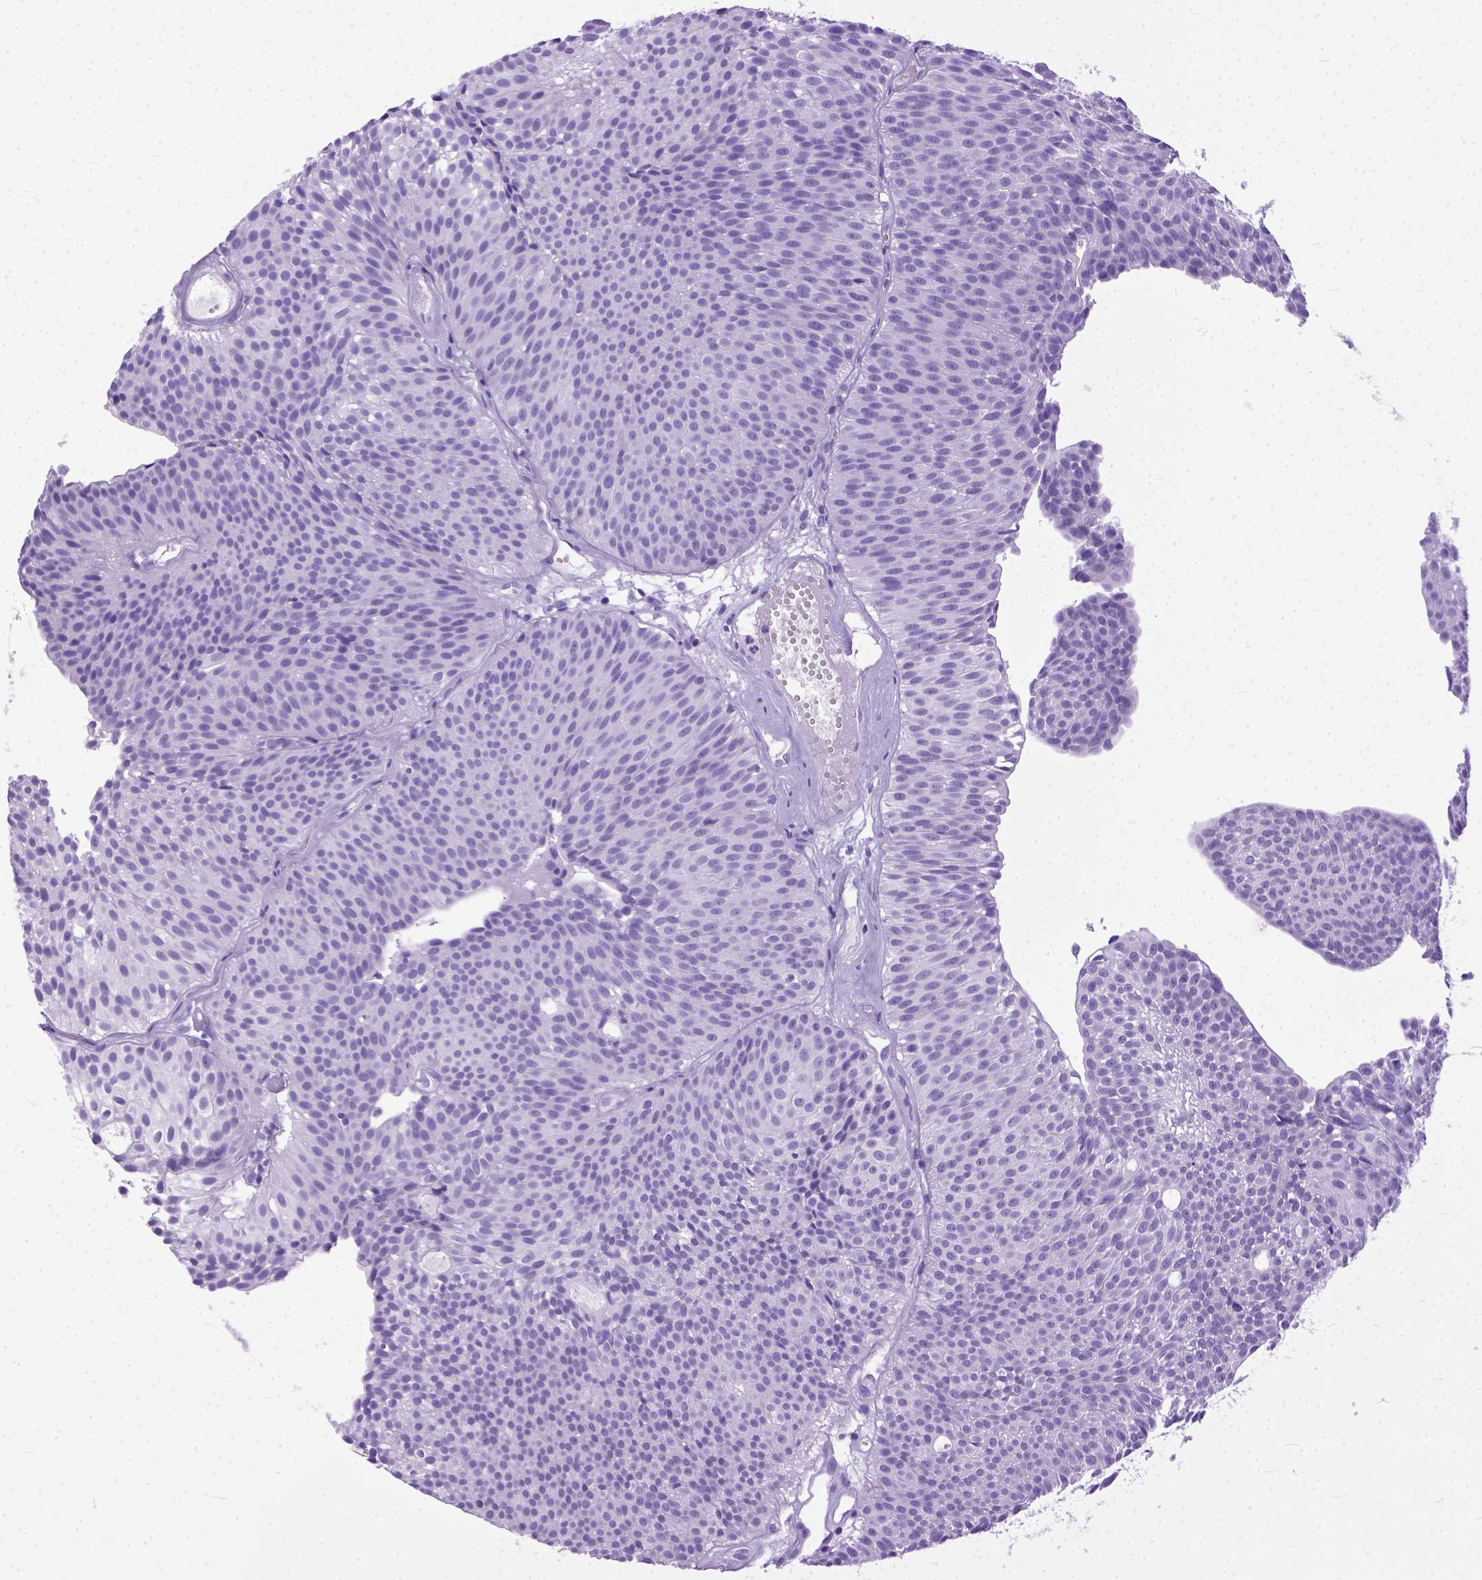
{"staining": {"intensity": "negative", "quantity": "none", "location": "none"}, "tissue": "urothelial cancer", "cell_type": "Tumor cells", "image_type": "cancer", "snomed": [{"axis": "morphology", "description": "Urothelial carcinoma, Low grade"}, {"axis": "topography", "description": "Urinary bladder"}], "caption": "An immunohistochemistry micrograph of urothelial carcinoma (low-grade) is shown. There is no staining in tumor cells of urothelial carcinoma (low-grade). (Brightfield microscopy of DAB immunohistochemistry at high magnification).", "gene": "GNGT1", "patient": {"sex": "male", "age": 63}}